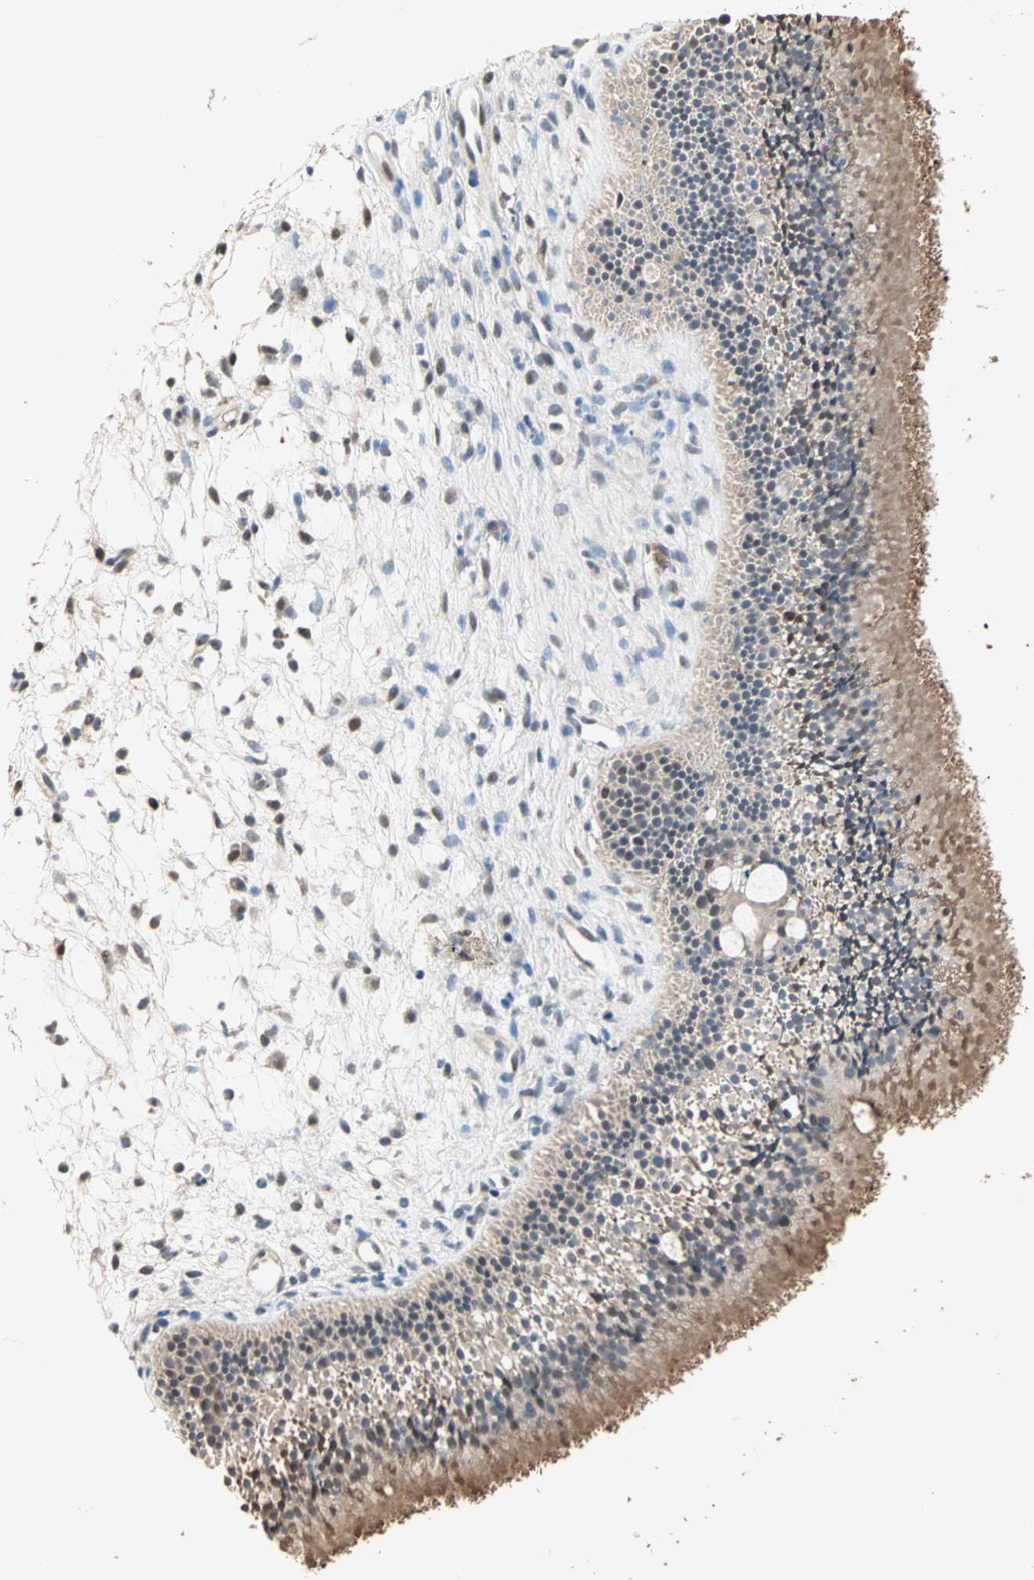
{"staining": {"intensity": "moderate", "quantity": ">75%", "location": "cytoplasmic/membranous,nuclear"}, "tissue": "nasopharynx", "cell_type": "Respiratory epithelial cells", "image_type": "normal", "snomed": [{"axis": "morphology", "description": "Normal tissue, NOS"}, {"axis": "topography", "description": "Nasopharynx"}], "caption": "Nasopharynx stained for a protein demonstrates moderate cytoplasmic/membranous,nuclear positivity in respiratory epithelial cells. (DAB (3,3'-diaminobenzidine) IHC, brown staining for protein, blue staining for nuclei).", "gene": "DRG2", "patient": {"sex": "female", "age": 54}}